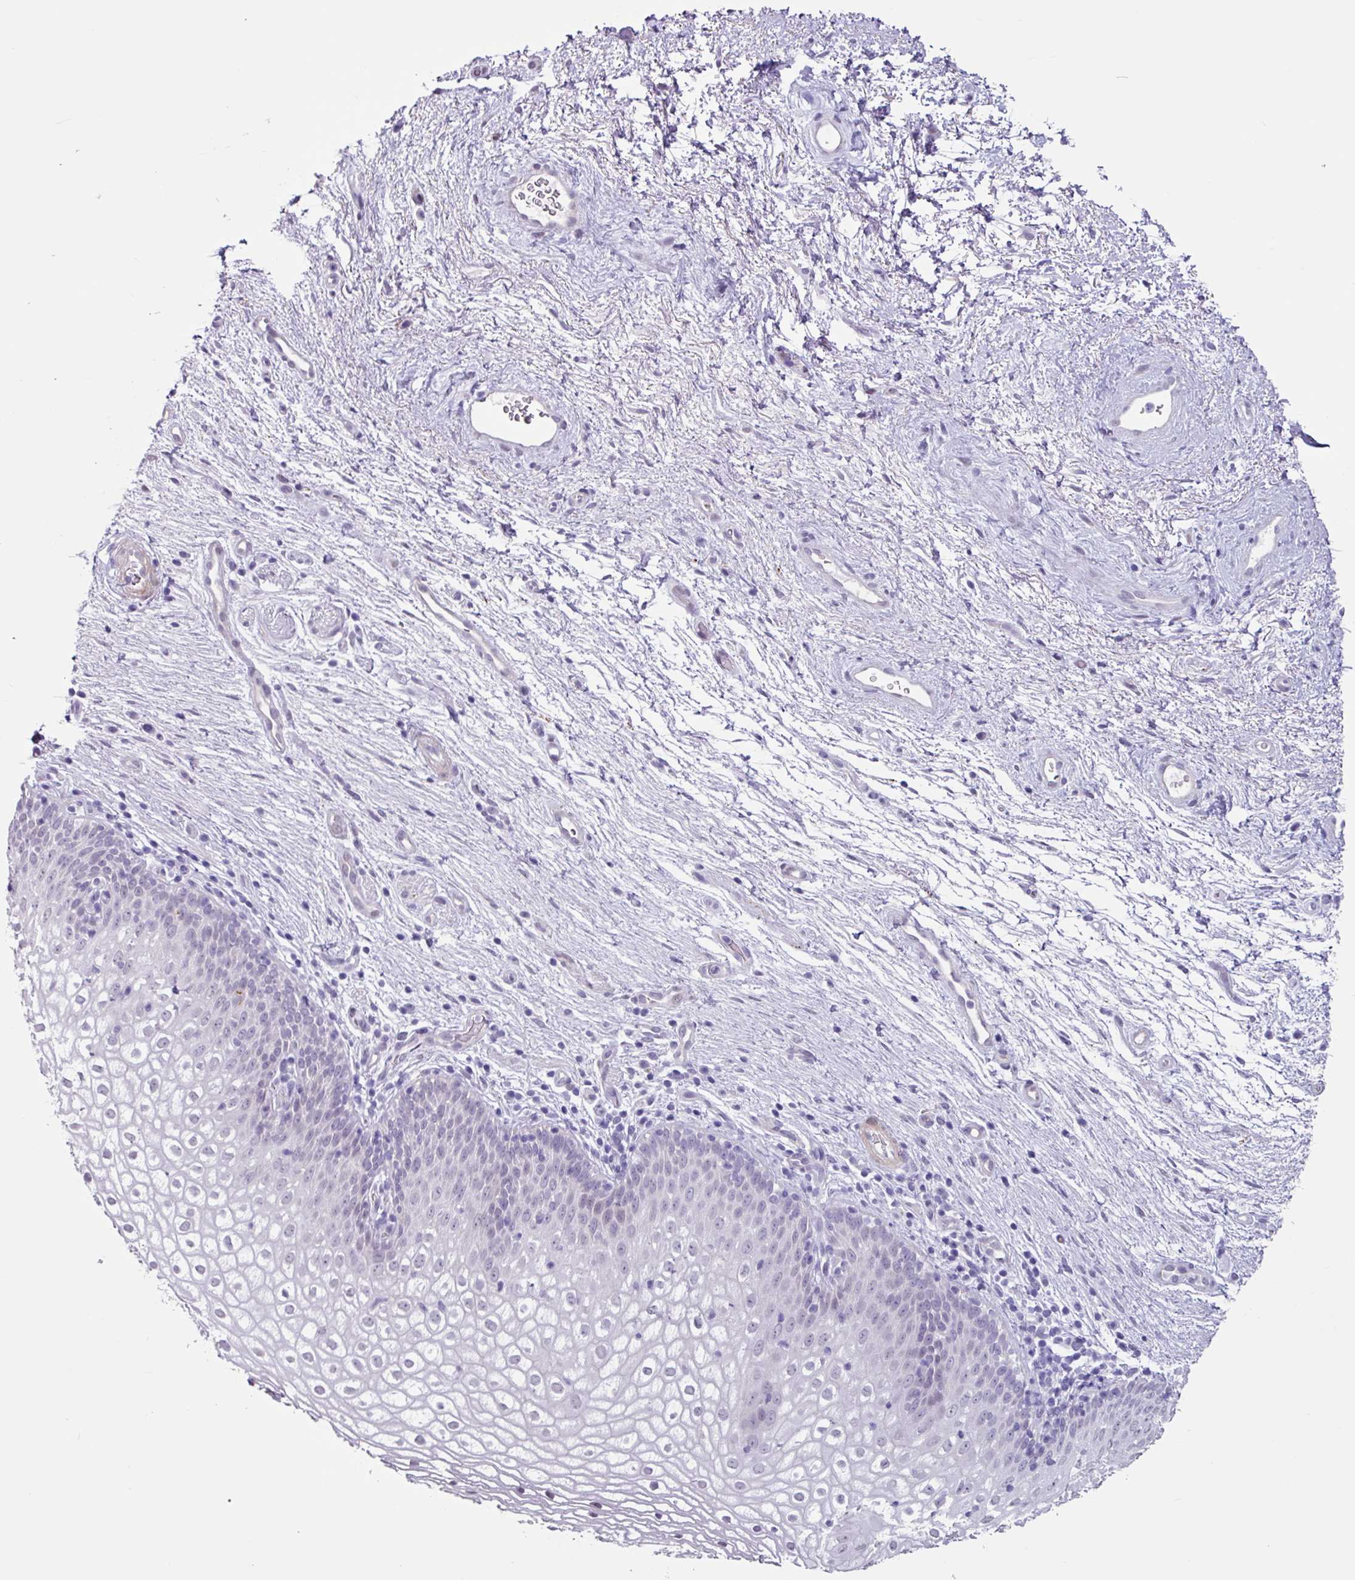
{"staining": {"intensity": "negative", "quantity": "none", "location": "none"}, "tissue": "vagina", "cell_type": "Squamous epithelial cells", "image_type": "normal", "snomed": [{"axis": "morphology", "description": "Normal tissue, NOS"}, {"axis": "topography", "description": "Vagina"}], "caption": "Immunohistochemistry histopathology image of benign vagina stained for a protein (brown), which exhibits no expression in squamous epithelial cells.", "gene": "OTX1", "patient": {"sex": "female", "age": 47}}